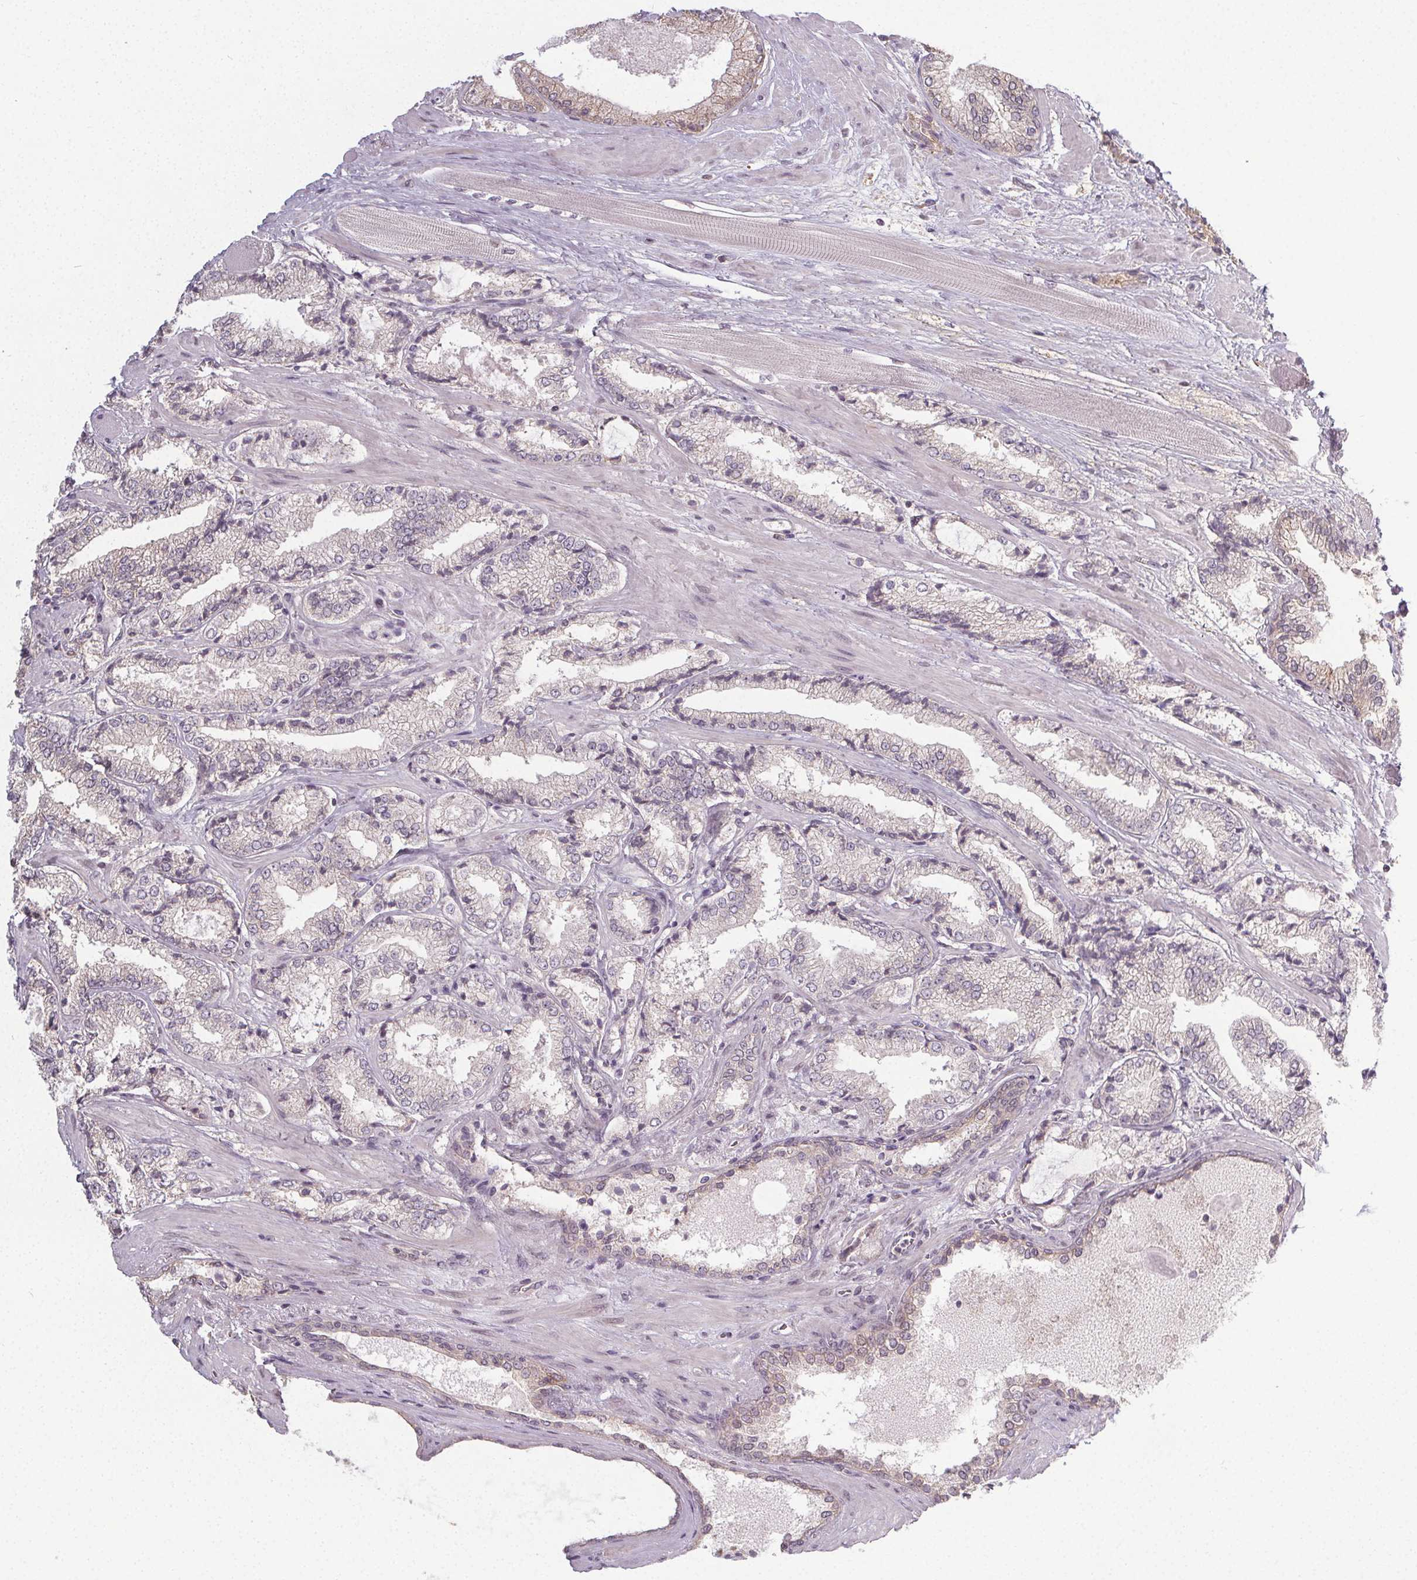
{"staining": {"intensity": "strong", "quantity": "<25%", "location": "cytoplasmic/membranous"}, "tissue": "prostate cancer", "cell_type": "Tumor cells", "image_type": "cancer", "snomed": [{"axis": "morphology", "description": "Adenocarcinoma, High grade"}, {"axis": "topography", "description": "Prostate"}], "caption": "High-grade adenocarcinoma (prostate) tissue demonstrates strong cytoplasmic/membranous expression in approximately <25% of tumor cells The protein is stained brown, and the nuclei are stained in blue (DAB IHC with brightfield microscopy, high magnification).", "gene": "SLC26A2", "patient": {"sex": "male", "age": 64}}